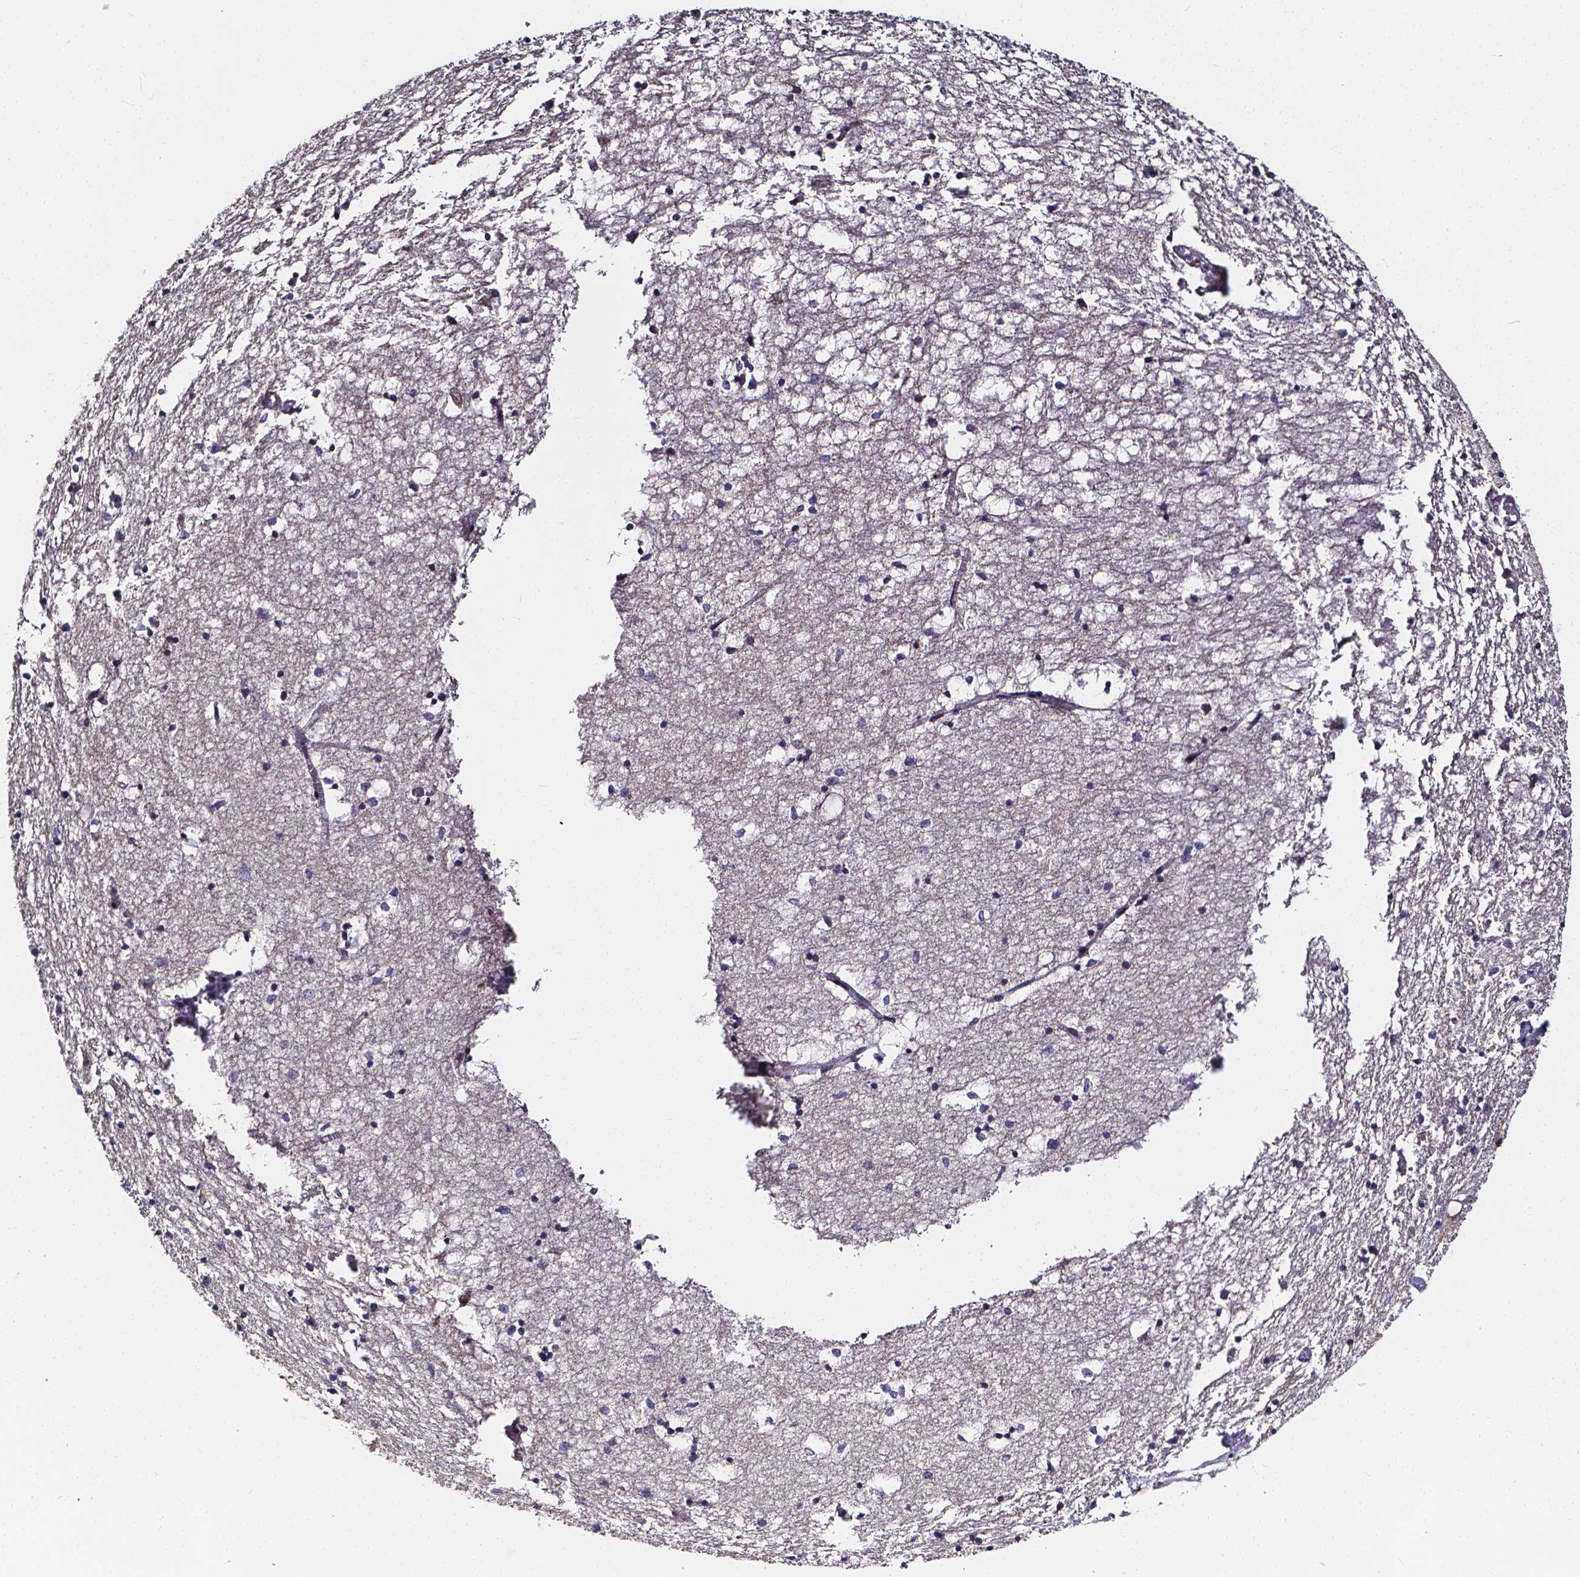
{"staining": {"intensity": "negative", "quantity": "none", "location": "none"}, "tissue": "hippocampus", "cell_type": "Glial cells", "image_type": "normal", "snomed": [{"axis": "morphology", "description": "Normal tissue, NOS"}, {"axis": "topography", "description": "Lateral ventricle wall"}, {"axis": "topography", "description": "Hippocampus"}], "caption": "Glial cells show no significant protein staining in normal hippocampus. The staining was performed using DAB to visualize the protein expression in brown, while the nuclei were stained in blue with hematoxylin (Magnification: 20x).", "gene": "CACNG8", "patient": {"sex": "female", "age": 63}}